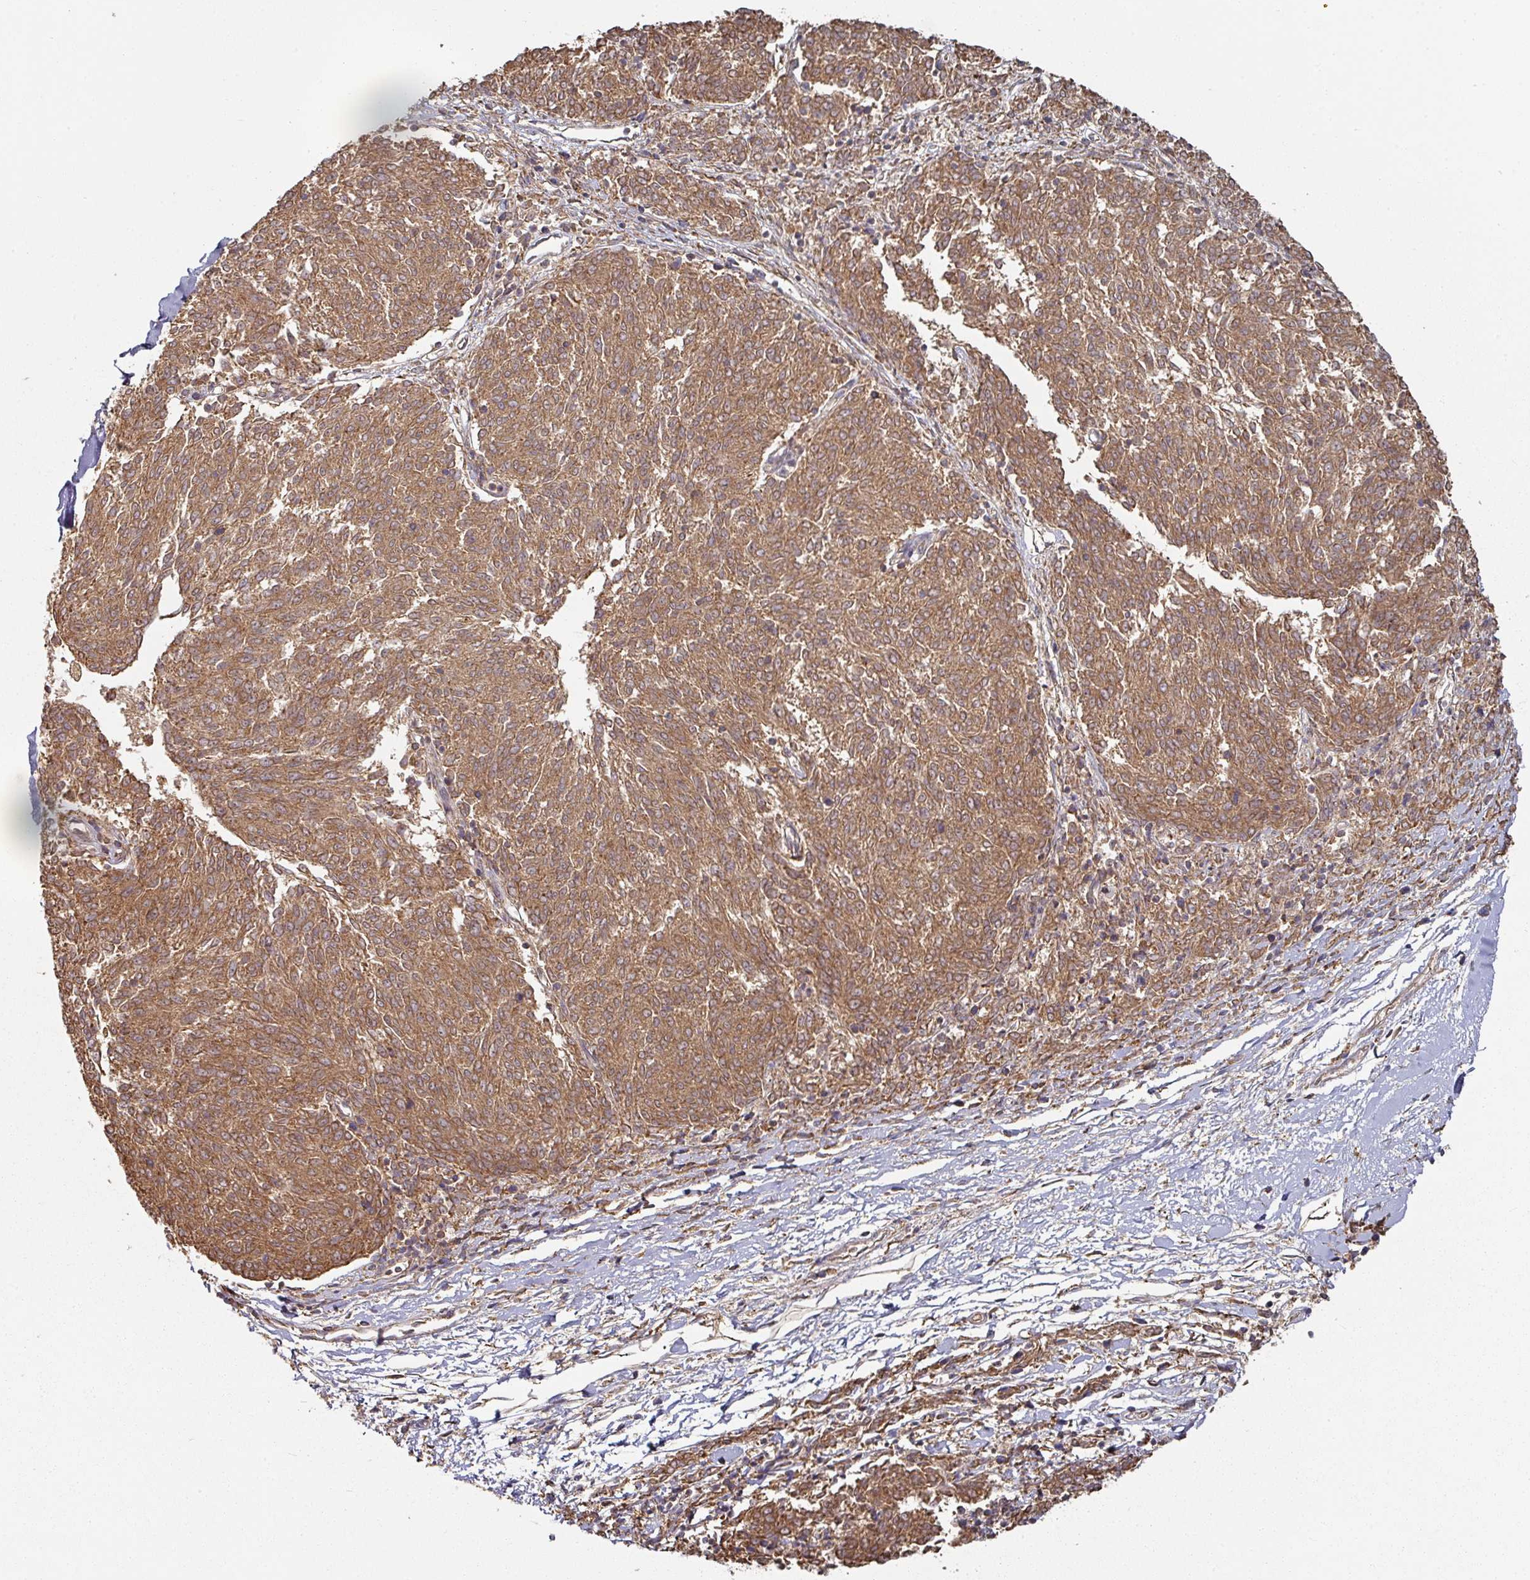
{"staining": {"intensity": "moderate", "quantity": "25%-75%", "location": "cytoplasmic/membranous"}, "tissue": "melanoma", "cell_type": "Tumor cells", "image_type": "cancer", "snomed": [{"axis": "morphology", "description": "Malignant melanoma, NOS"}, {"axis": "topography", "description": "Skin"}], "caption": "A micrograph showing moderate cytoplasmic/membranous expression in about 25%-75% of tumor cells in melanoma, as visualized by brown immunohistochemical staining.", "gene": "CEP95", "patient": {"sex": "female", "age": 72}}